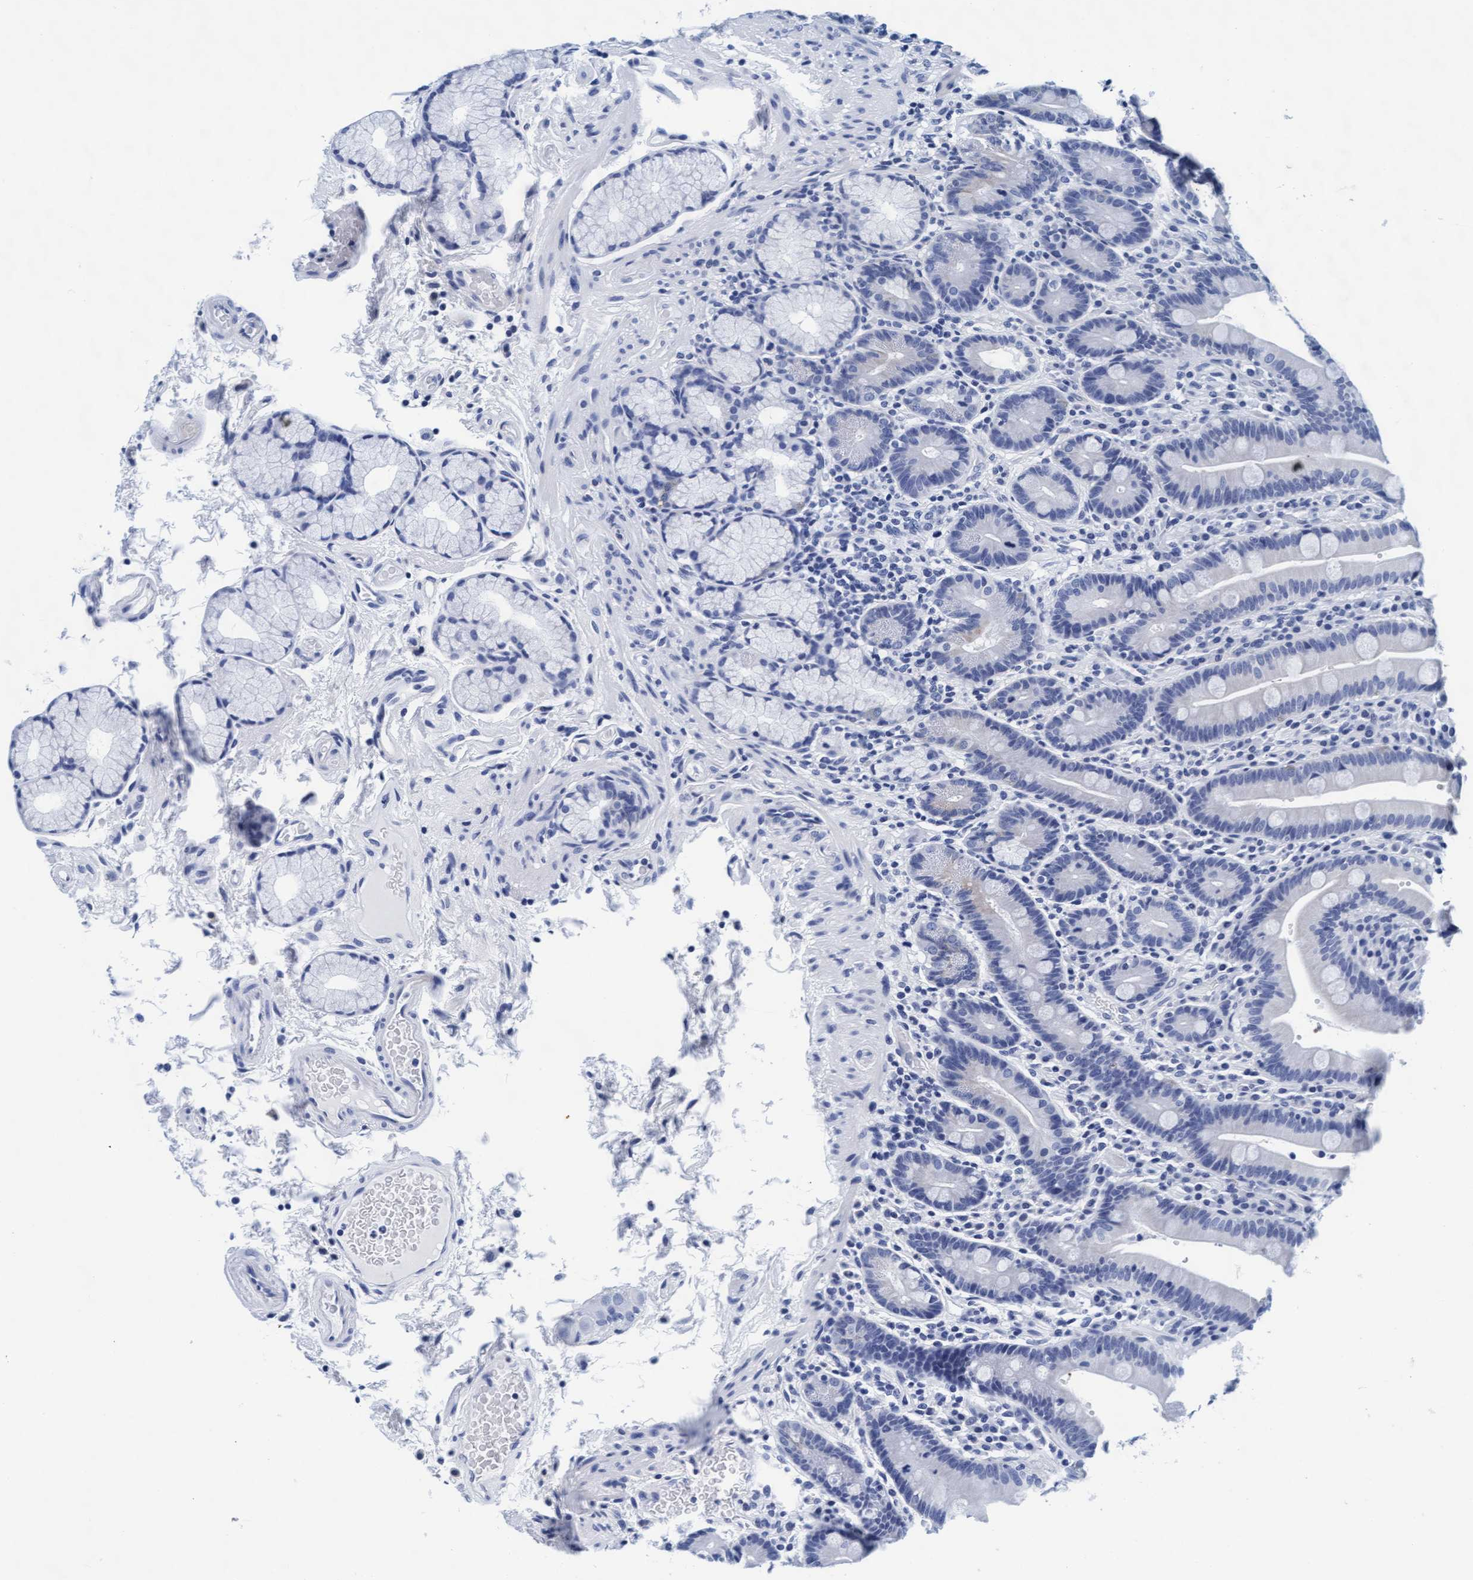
{"staining": {"intensity": "negative", "quantity": "none", "location": "none"}, "tissue": "duodenum", "cell_type": "Glandular cells", "image_type": "normal", "snomed": [{"axis": "morphology", "description": "Normal tissue, NOS"}, {"axis": "topography", "description": "Small intestine, NOS"}], "caption": "The photomicrograph exhibits no staining of glandular cells in benign duodenum. Nuclei are stained in blue.", "gene": "ARSG", "patient": {"sex": "female", "age": 71}}